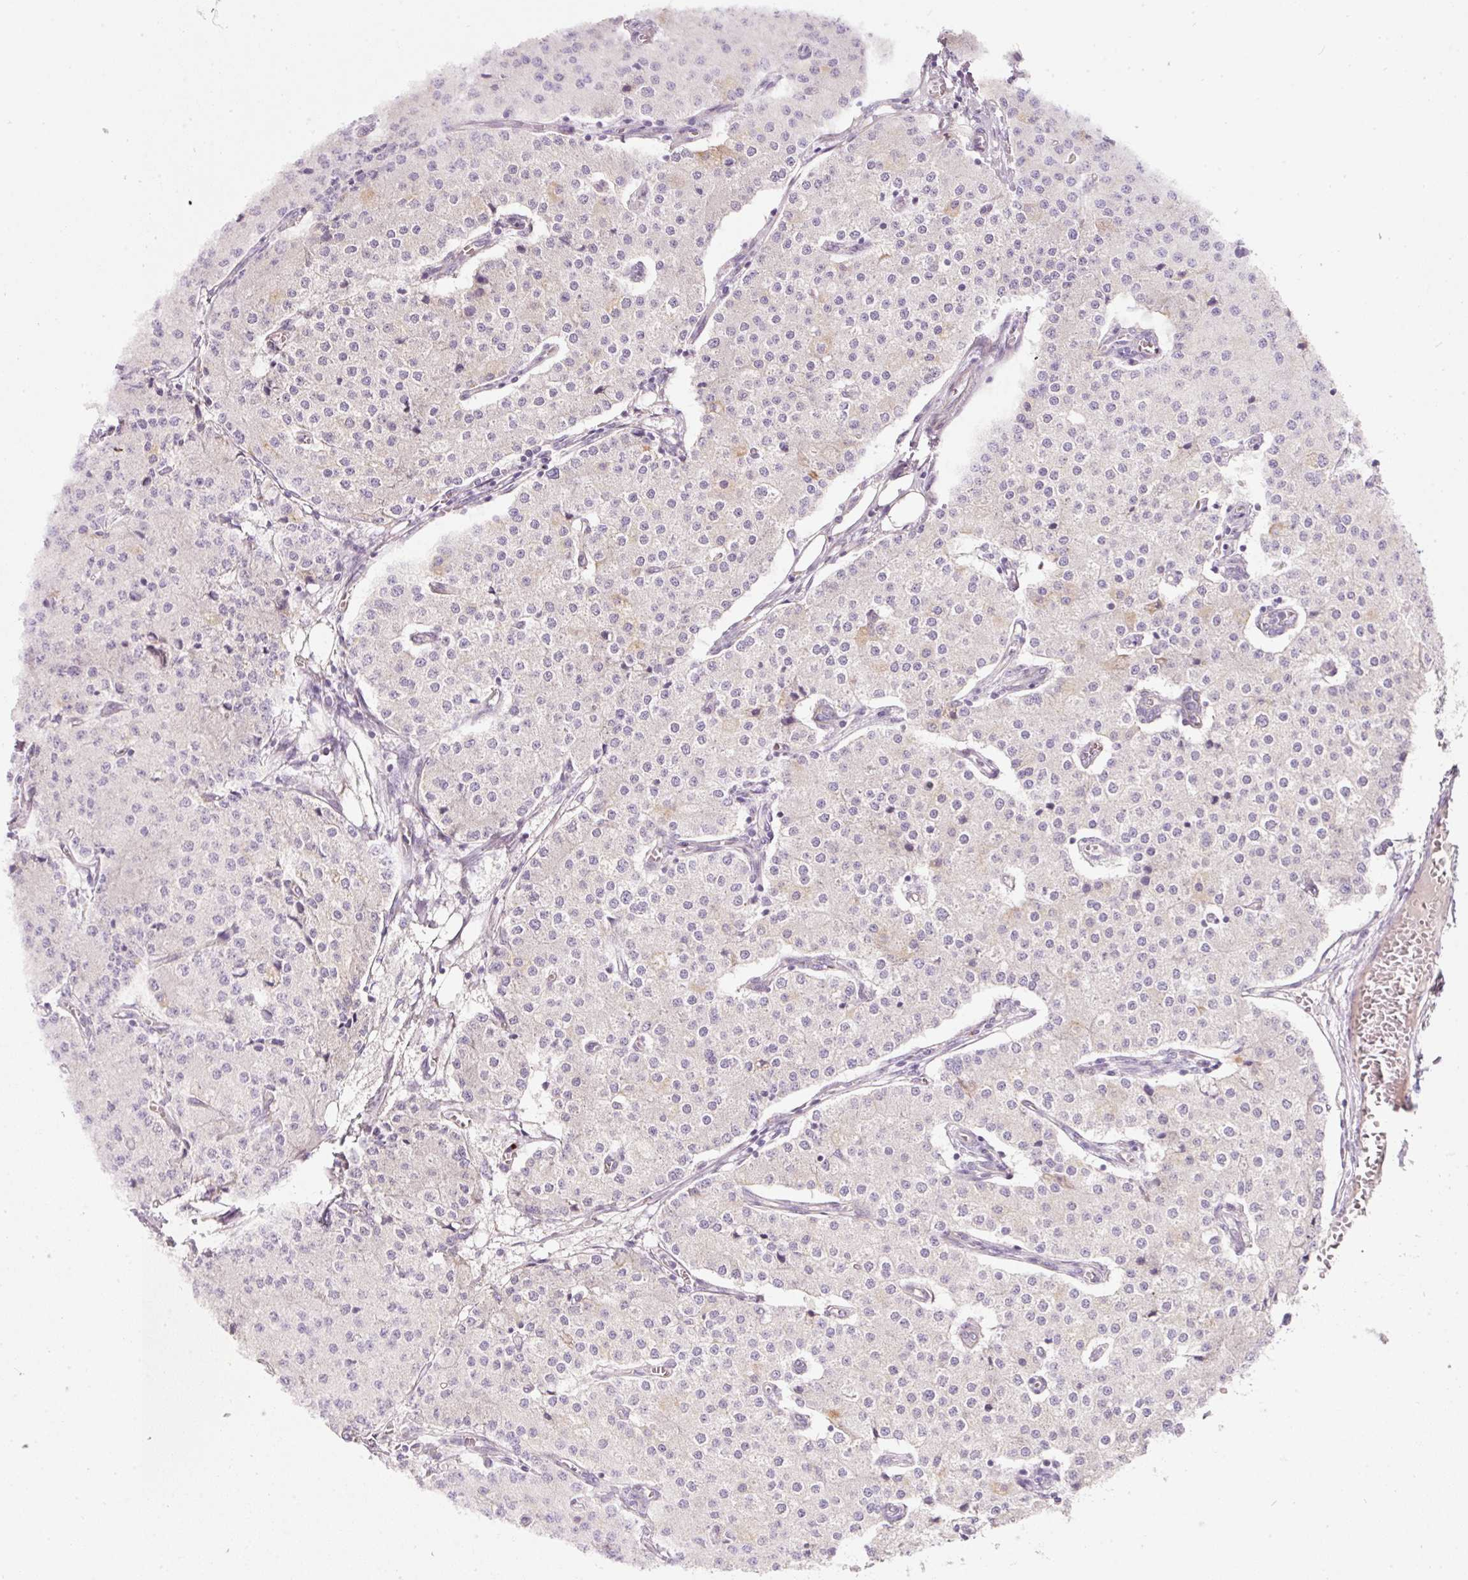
{"staining": {"intensity": "negative", "quantity": "none", "location": "none"}, "tissue": "carcinoid", "cell_type": "Tumor cells", "image_type": "cancer", "snomed": [{"axis": "morphology", "description": "Carcinoid, malignant, NOS"}, {"axis": "topography", "description": "Colon"}], "caption": "There is no significant positivity in tumor cells of carcinoid.", "gene": "NBPF11", "patient": {"sex": "female", "age": 52}}